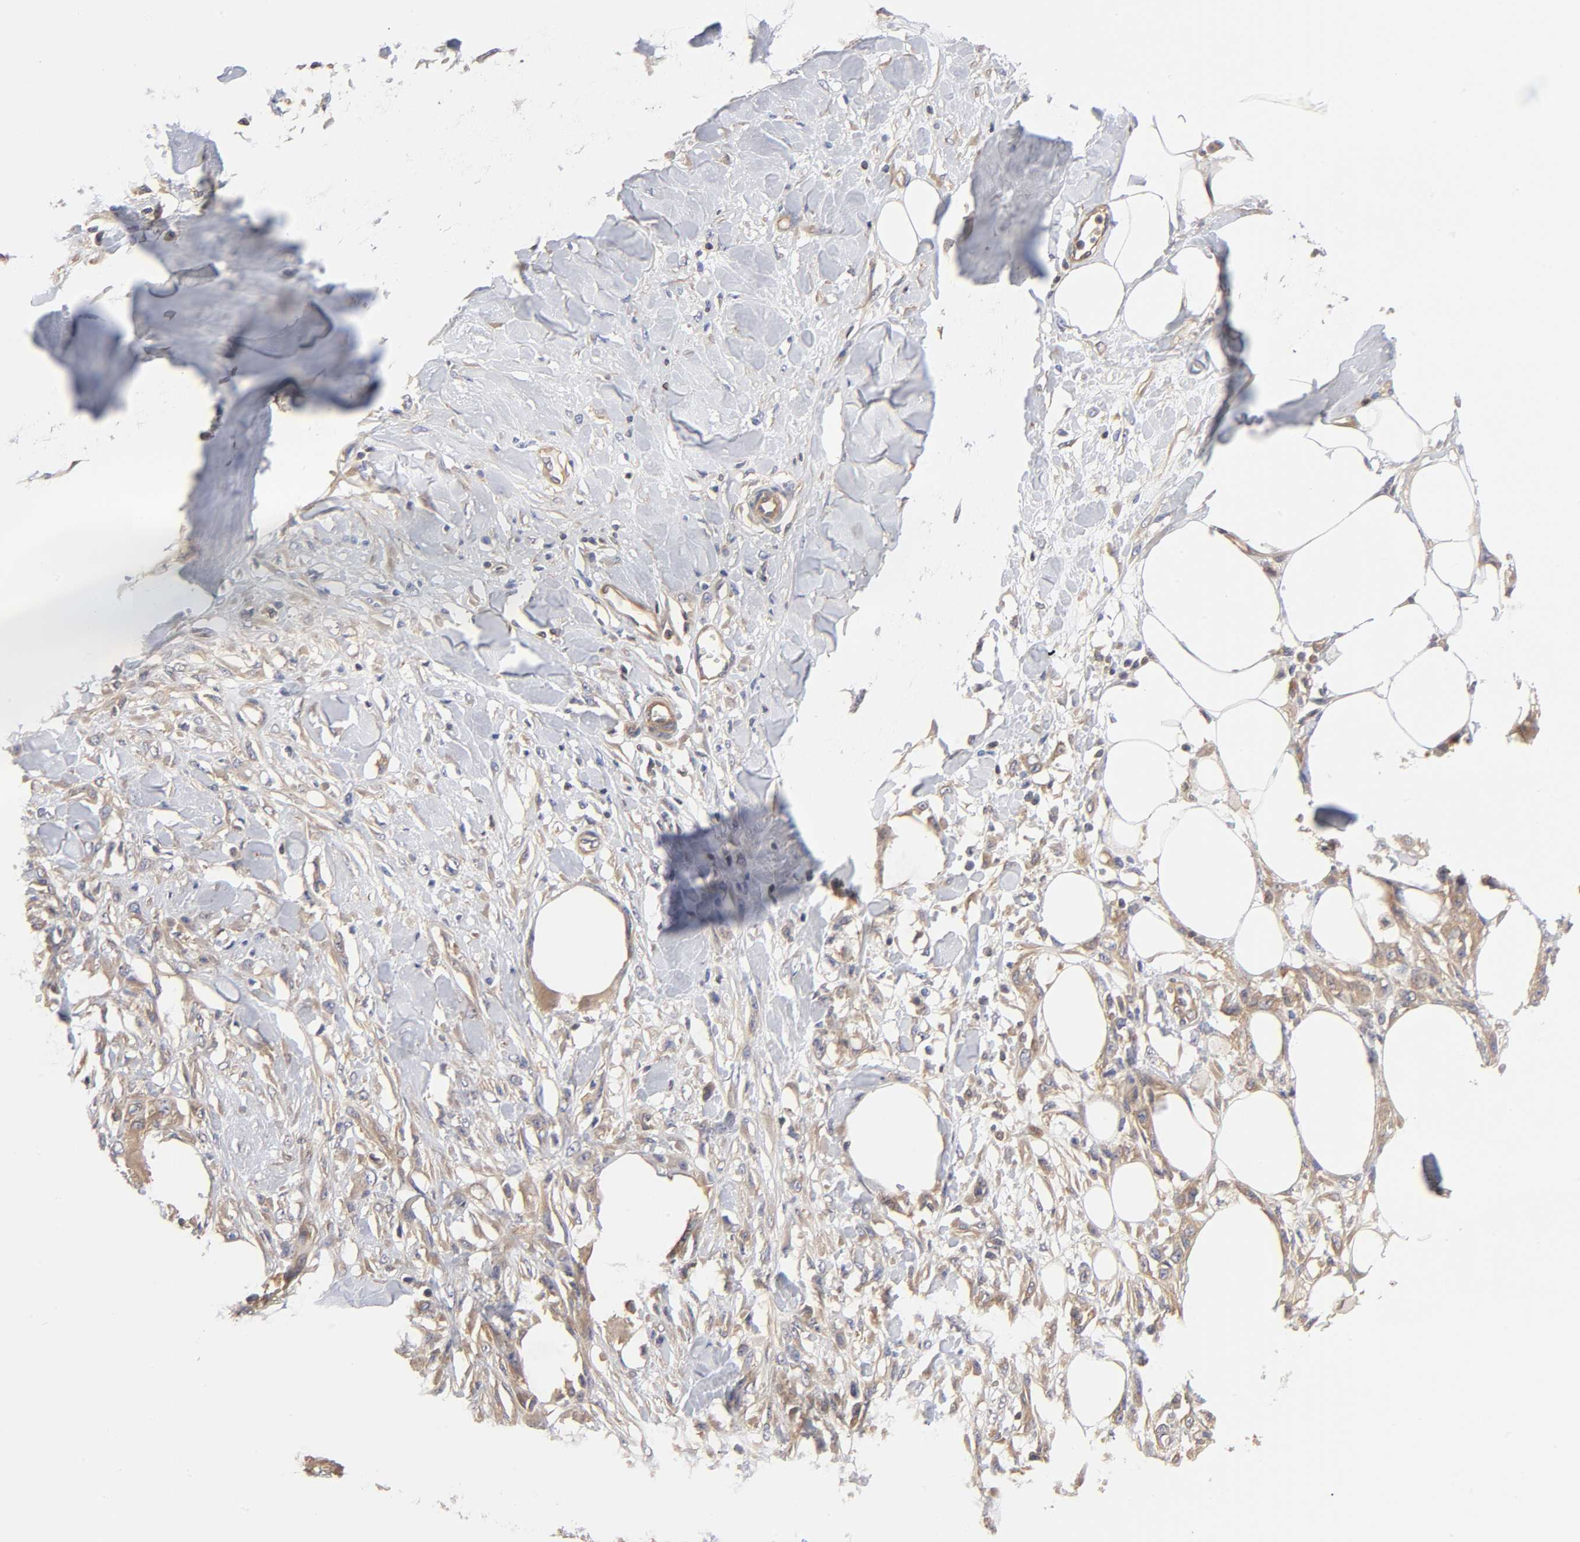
{"staining": {"intensity": "weak", "quantity": ">75%", "location": "cytoplasmic/membranous"}, "tissue": "skin cancer", "cell_type": "Tumor cells", "image_type": "cancer", "snomed": [{"axis": "morphology", "description": "Normal tissue, NOS"}, {"axis": "morphology", "description": "Squamous cell carcinoma, NOS"}, {"axis": "topography", "description": "Skin"}], "caption": "Weak cytoplasmic/membranous expression for a protein is present in about >75% of tumor cells of skin cancer (squamous cell carcinoma) using immunohistochemistry.", "gene": "STRN3", "patient": {"sex": "female", "age": 59}}